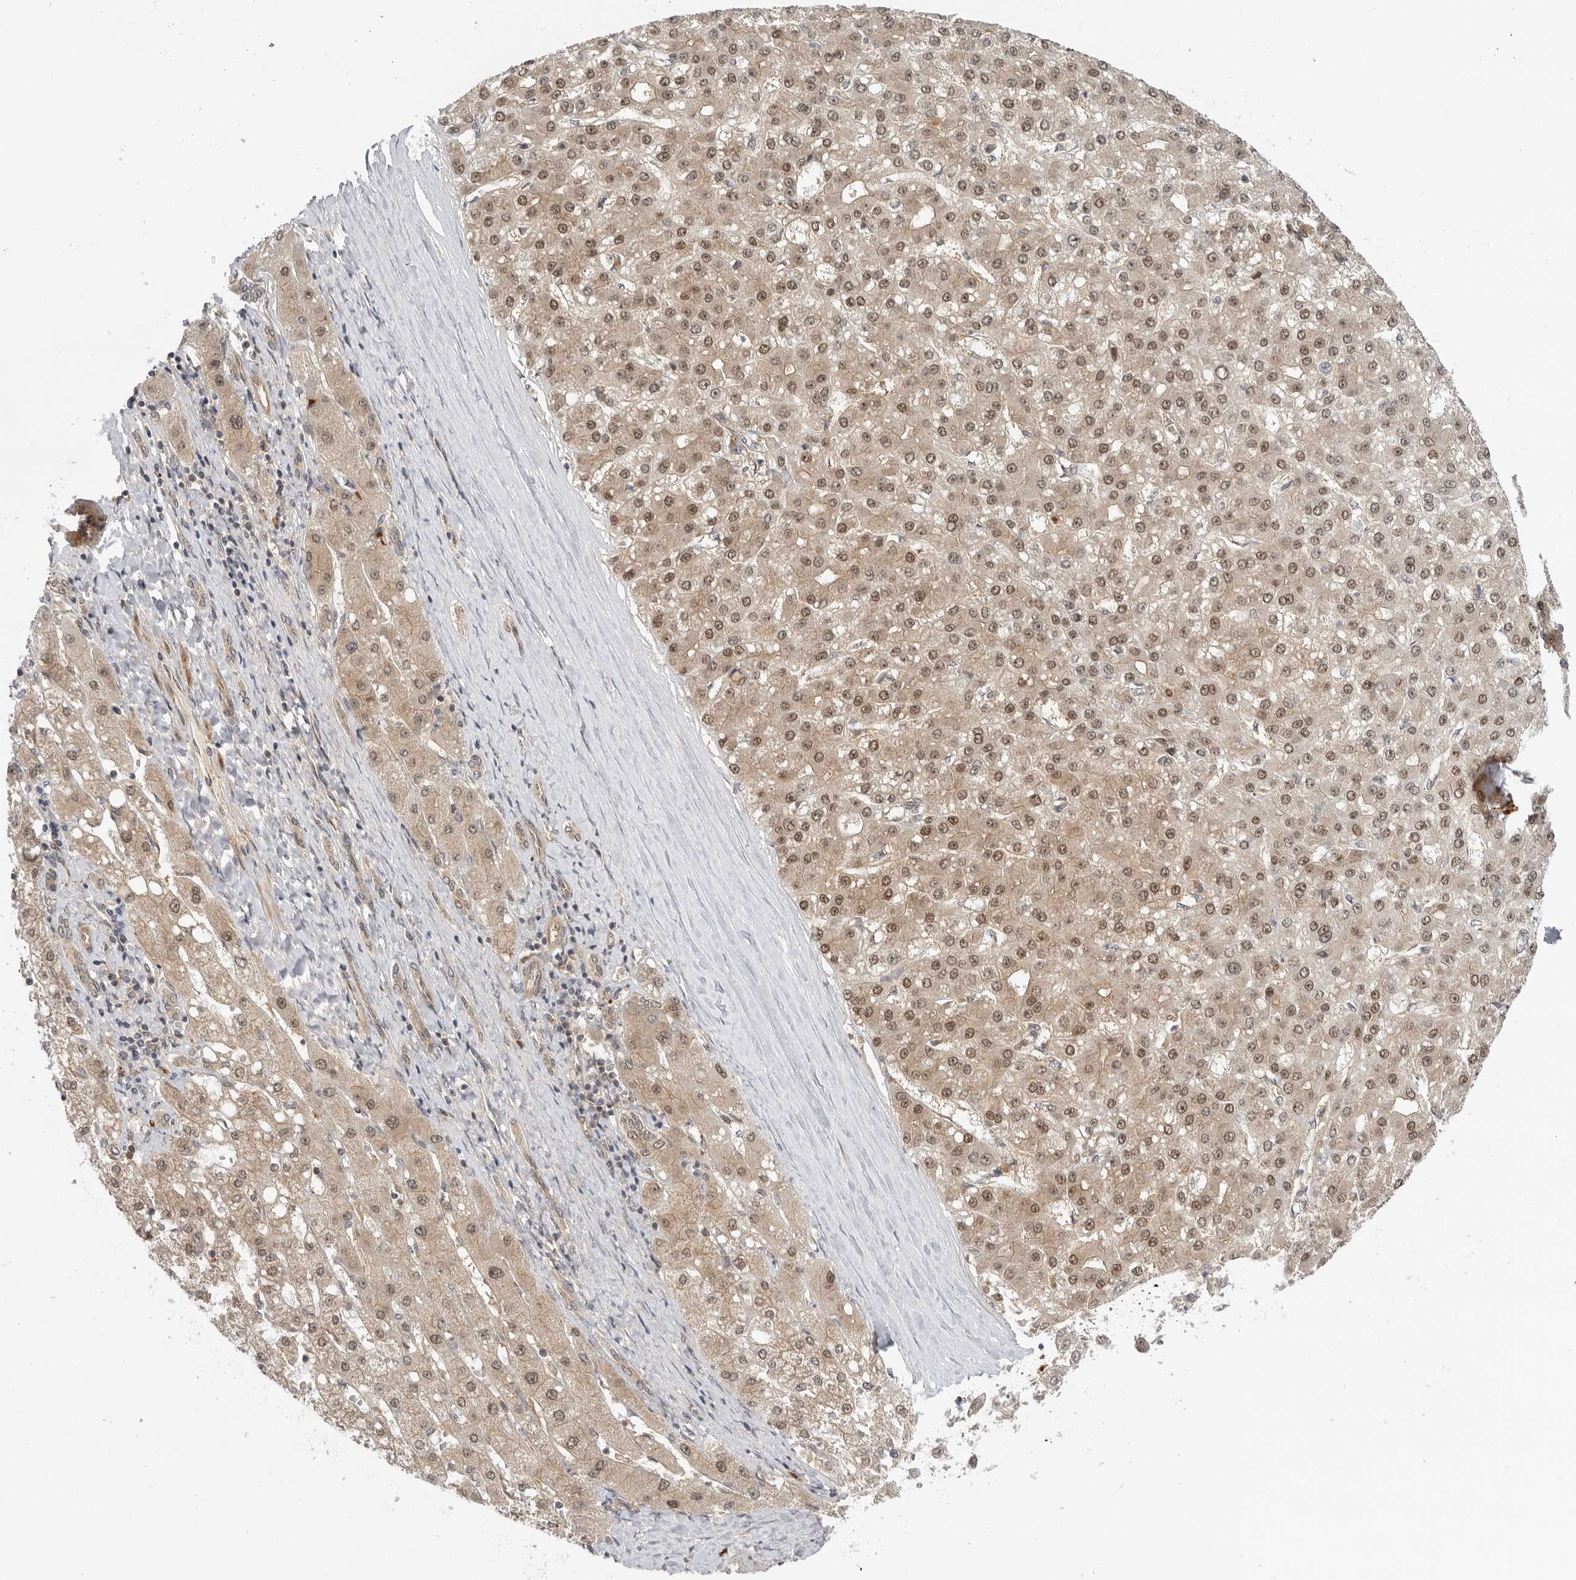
{"staining": {"intensity": "moderate", "quantity": ">75%", "location": "nuclear"}, "tissue": "liver cancer", "cell_type": "Tumor cells", "image_type": "cancer", "snomed": [{"axis": "morphology", "description": "Carcinoma, Hepatocellular, NOS"}, {"axis": "topography", "description": "Liver"}], "caption": "Brown immunohistochemical staining in hepatocellular carcinoma (liver) displays moderate nuclear staining in approximately >75% of tumor cells. Nuclei are stained in blue.", "gene": "DCAF8", "patient": {"sex": "male", "age": 67}}